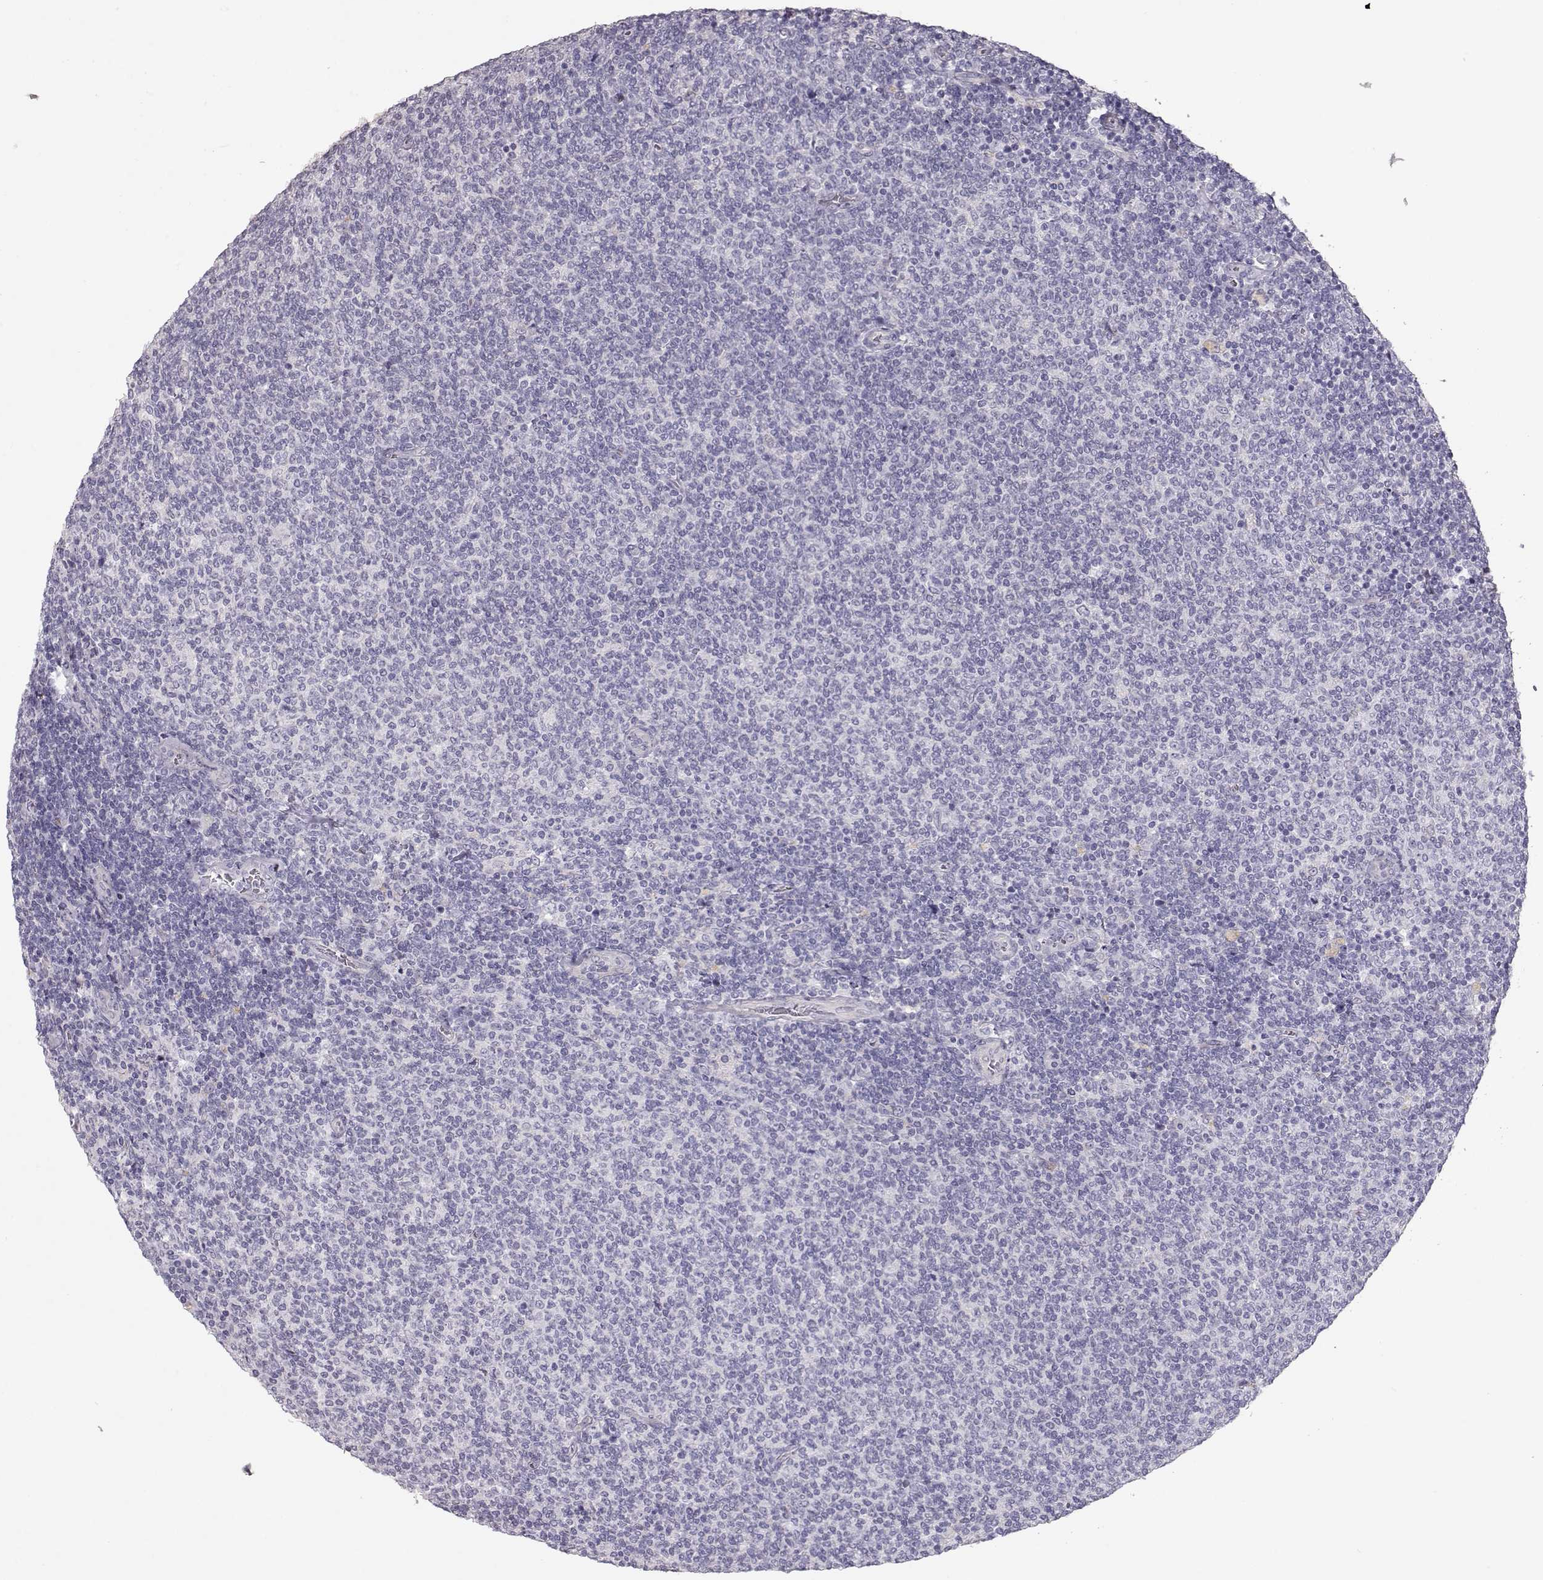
{"staining": {"intensity": "negative", "quantity": "none", "location": "none"}, "tissue": "lymphoma", "cell_type": "Tumor cells", "image_type": "cancer", "snomed": [{"axis": "morphology", "description": "Malignant lymphoma, non-Hodgkin's type, Low grade"}, {"axis": "topography", "description": "Lymph node"}], "caption": "IHC of lymphoma exhibits no staining in tumor cells. (Stains: DAB immunohistochemistry with hematoxylin counter stain, Microscopy: brightfield microscopy at high magnification).", "gene": "SLC18A1", "patient": {"sex": "male", "age": 52}}